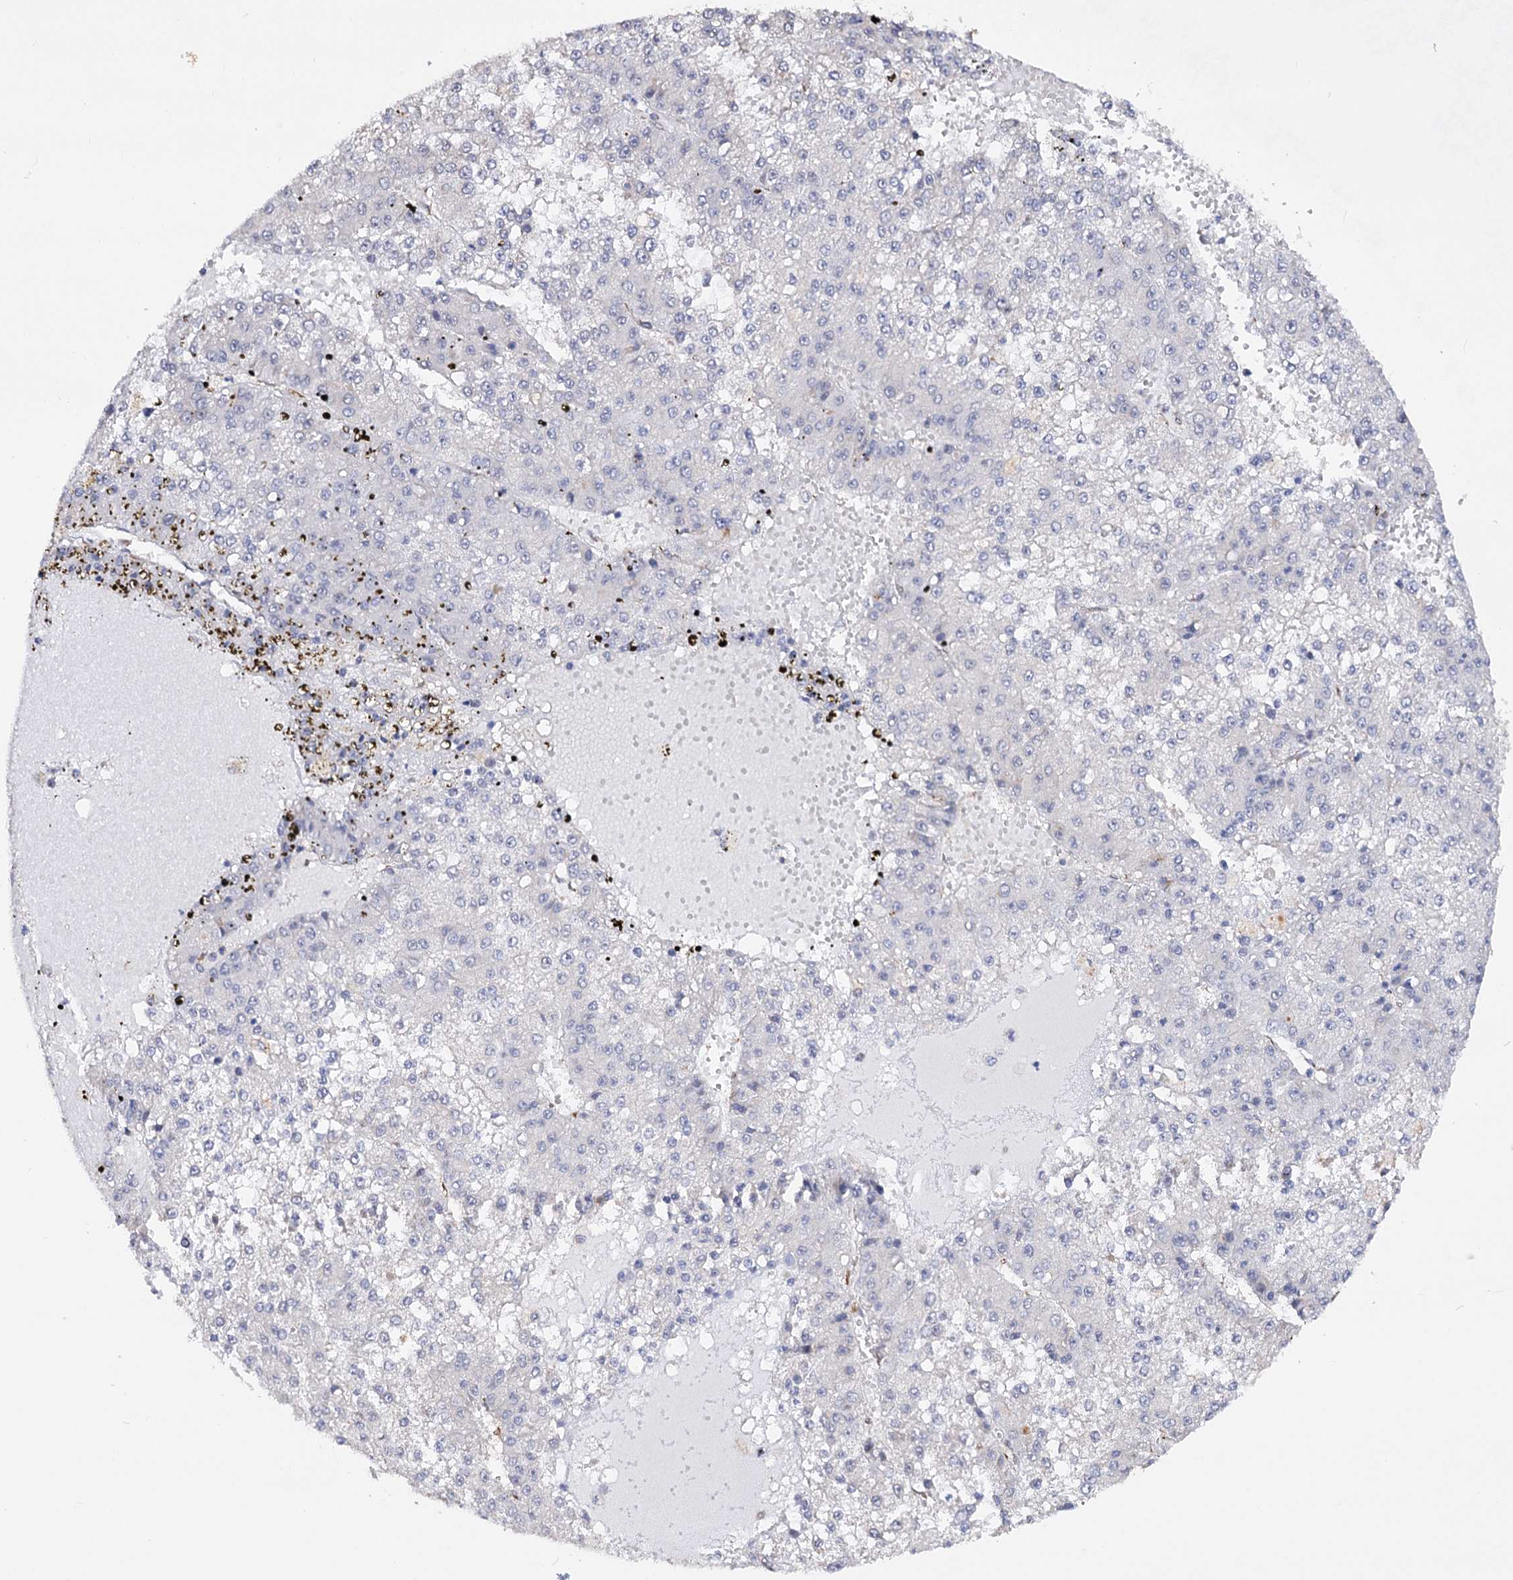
{"staining": {"intensity": "negative", "quantity": "none", "location": "none"}, "tissue": "liver cancer", "cell_type": "Tumor cells", "image_type": "cancer", "snomed": [{"axis": "morphology", "description": "Carcinoma, Hepatocellular, NOS"}, {"axis": "topography", "description": "Liver"}], "caption": "Liver hepatocellular carcinoma was stained to show a protein in brown. There is no significant positivity in tumor cells.", "gene": "C11orf96", "patient": {"sex": "female", "age": 73}}